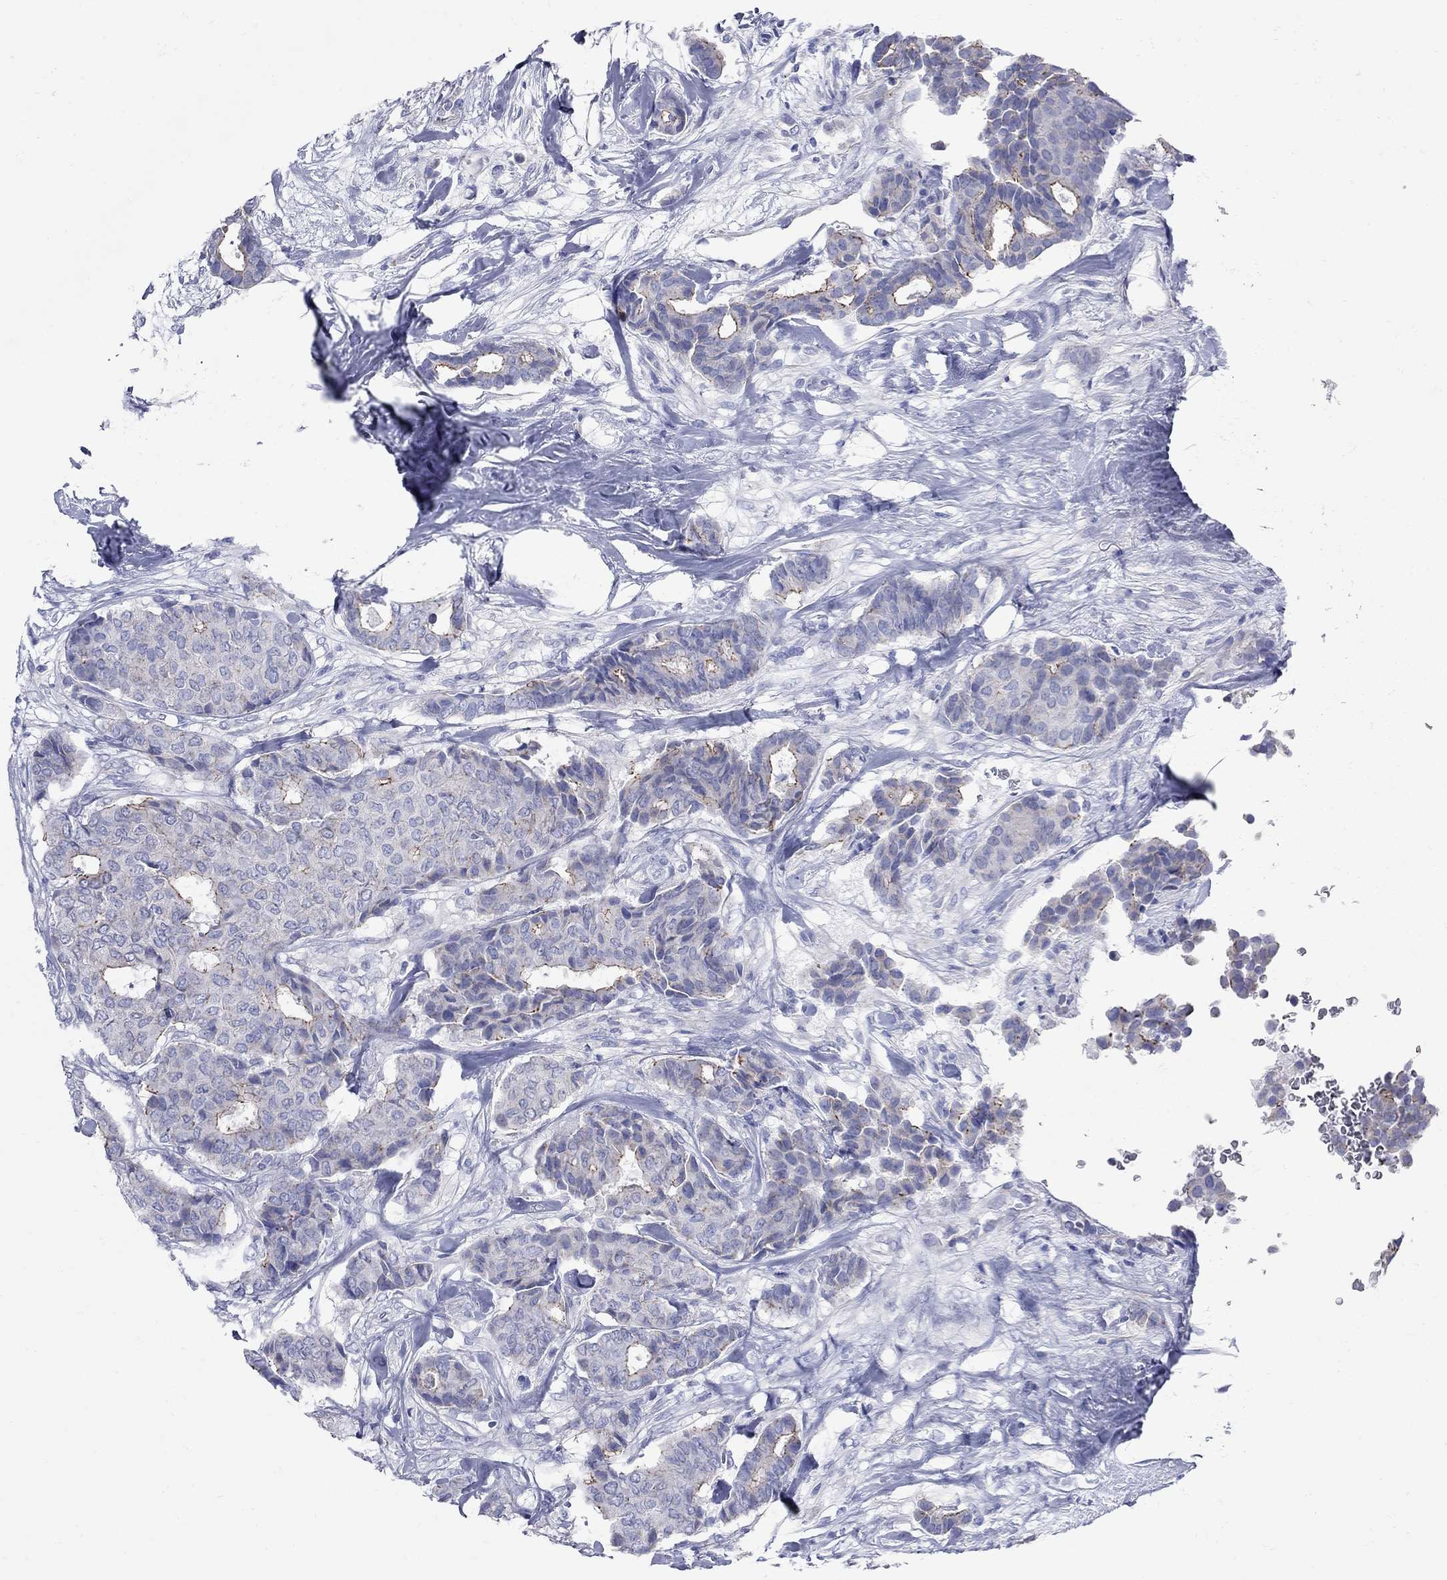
{"staining": {"intensity": "moderate", "quantity": "<25%", "location": "cytoplasmic/membranous"}, "tissue": "breast cancer", "cell_type": "Tumor cells", "image_type": "cancer", "snomed": [{"axis": "morphology", "description": "Duct carcinoma"}, {"axis": "topography", "description": "Breast"}], "caption": "This histopathology image demonstrates immunohistochemistry staining of human breast infiltrating ductal carcinoma, with low moderate cytoplasmic/membranous staining in approximately <25% of tumor cells.", "gene": "PDZD3", "patient": {"sex": "female", "age": 75}}